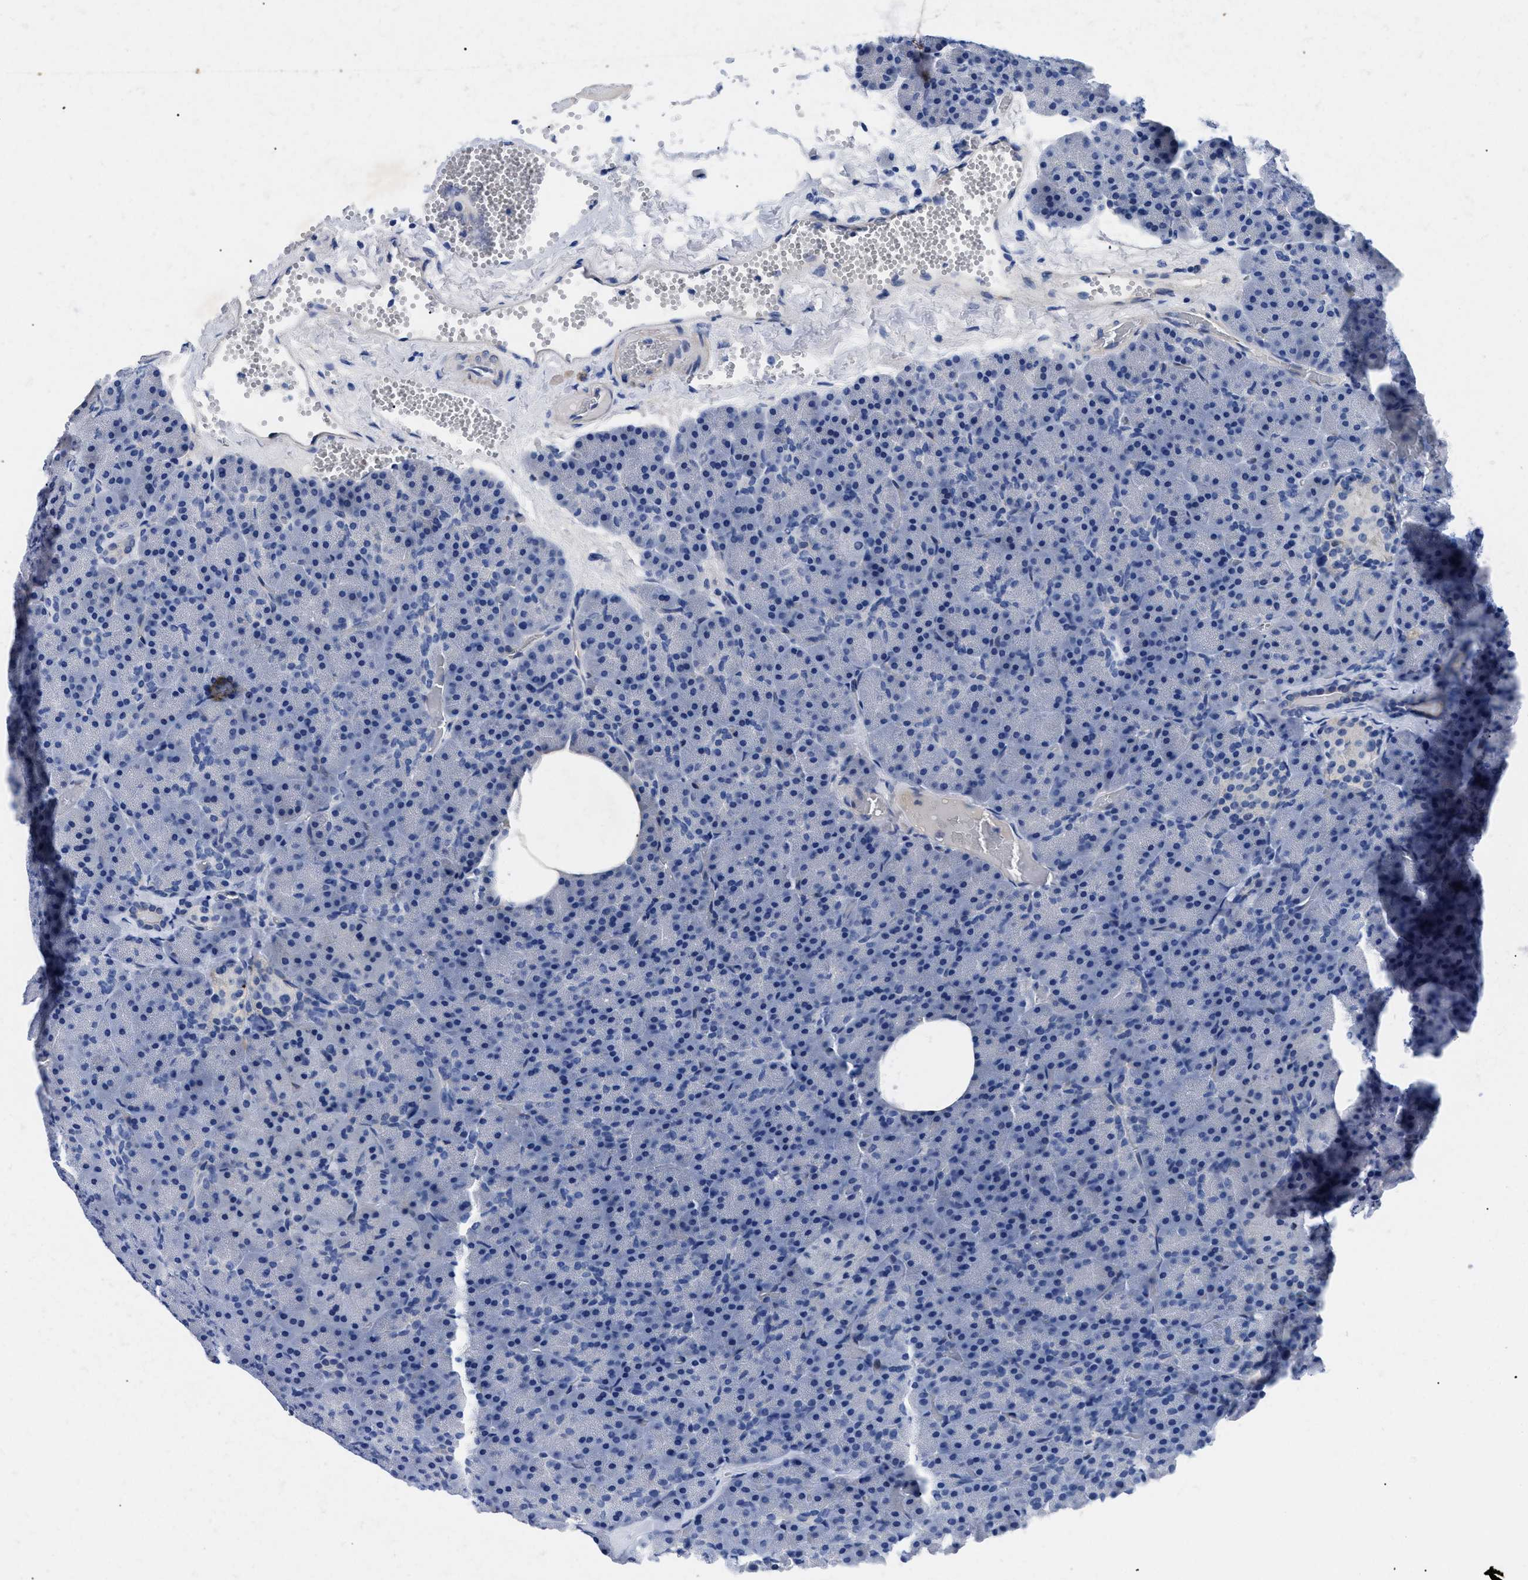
{"staining": {"intensity": "negative", "quantity": "none", "location": "none"}, "tissue": "pancreas", "cell_type": "Exocrine glandular cells", "image_type": "normal", "snomed": [{"axis": "morphology", "description": "Normal tissue, NOS"}, {"axis": "topography", "description": "Pancreas"}], "caption": "Immunohistochemistry of benign pancreas displays no expression in exocrine glandular cells. (DAB (3,3'-diaminobenzidine) immunohistochemistry with hematoxylin counter stain).", "gene": "TMEM68", "patient": {"sex": "female", "age": 35}}